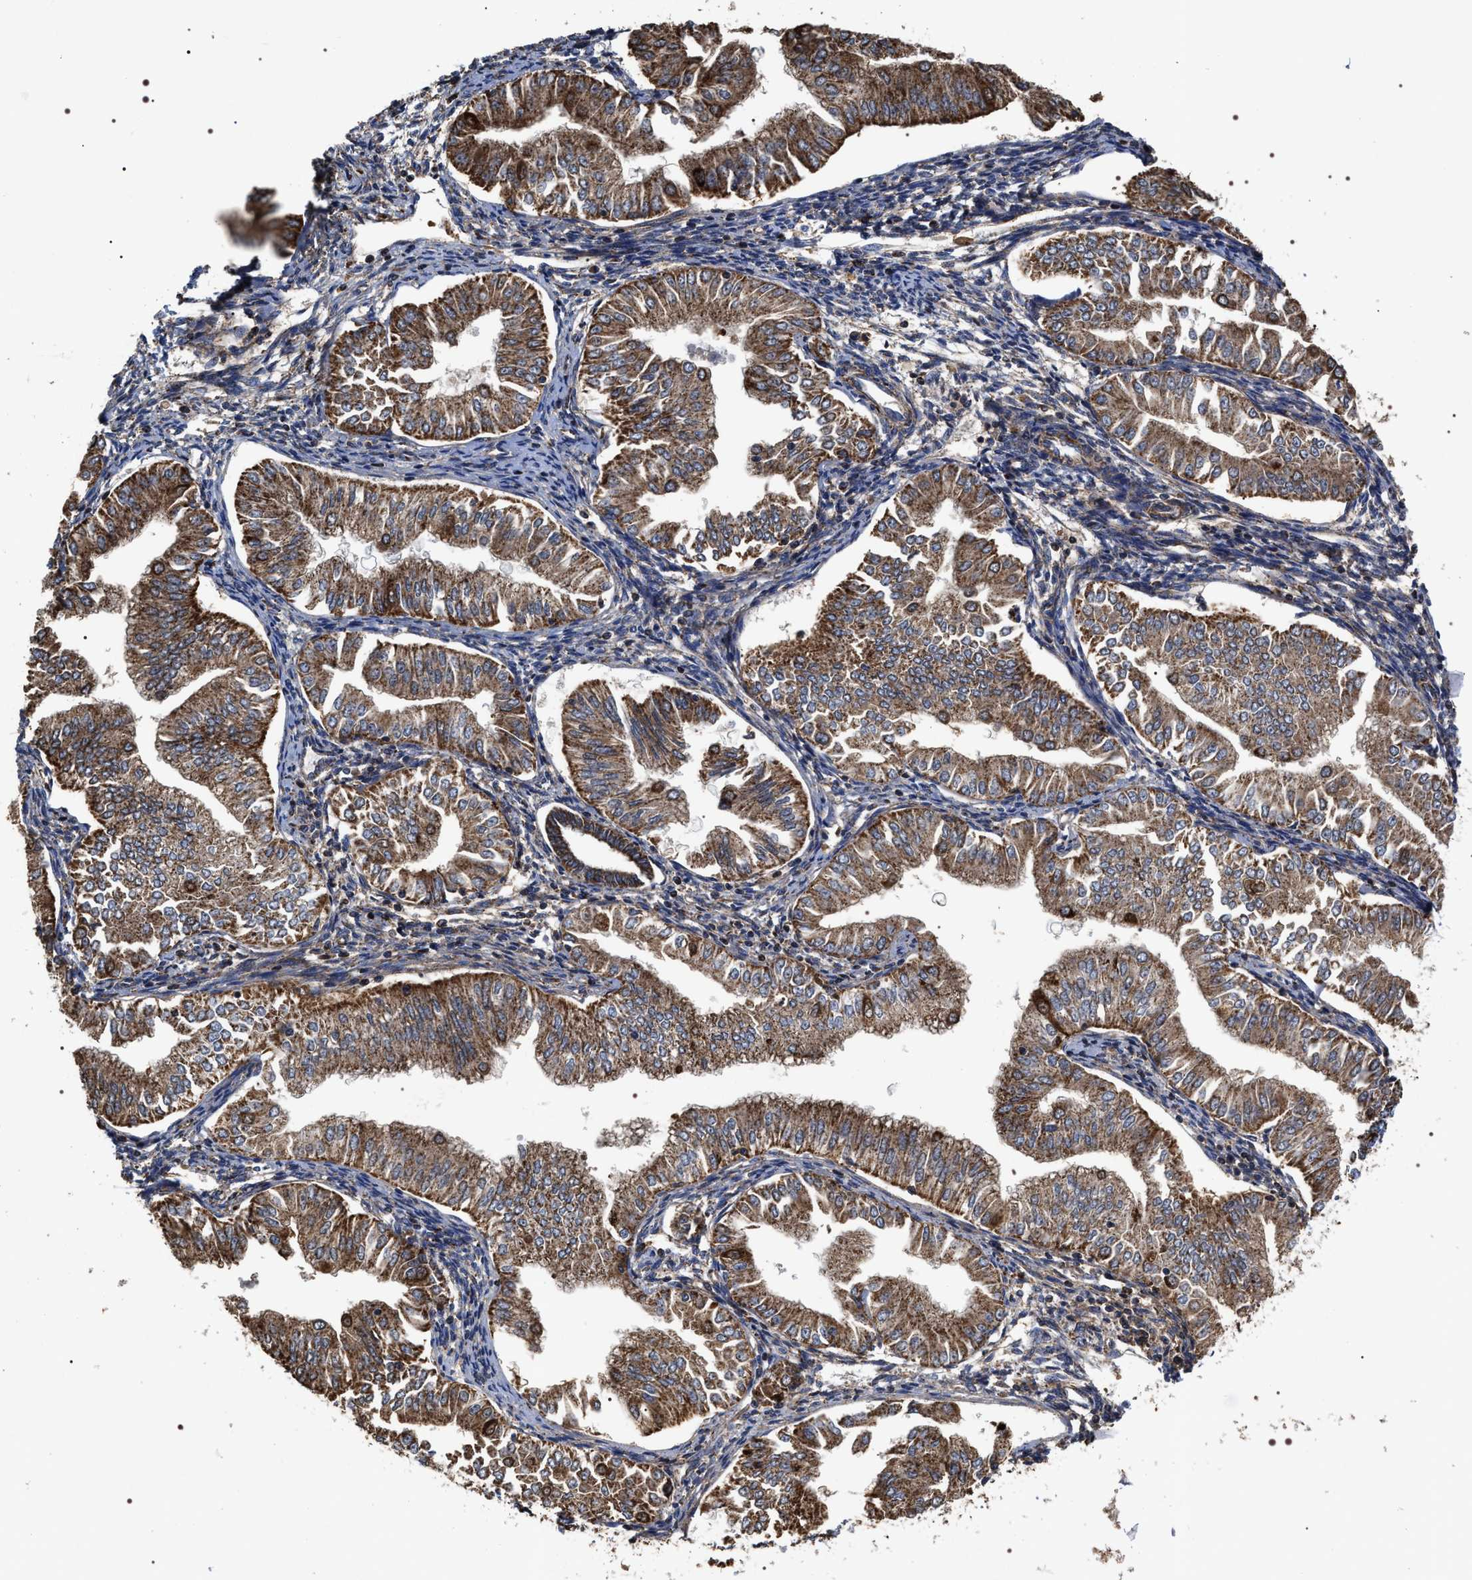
{"staining": {"intensity": "strong", "quantity": ">75%", "location": "cytoplasmic/membranous"}, "tissue": "endometrial cancer", "cell_type": "Tumor cells", "image_type": "cancer", "snomed": [{"axis": "morphology", "description": "Normal tissue, NOS"}, {"axis": "morphology", "description": "Adenocarcinoma, NOS"}, {"axis": "topography", "description": "Endometrium"}], "caption": "Immunohistochemistry (IHC) staining of endometrial cancer, which shows high levels of strong cytoplasmic/membranous expression in approximately >75% of tumor cells indicating strong cytoplasmic/membranous protein staining. The staining was performed using DAB (brown) for protein detection and nuclei were counterstained in hematoxylin (blue).", "gene": "COG5", "patient": {"sex": "female", "age": 53}}